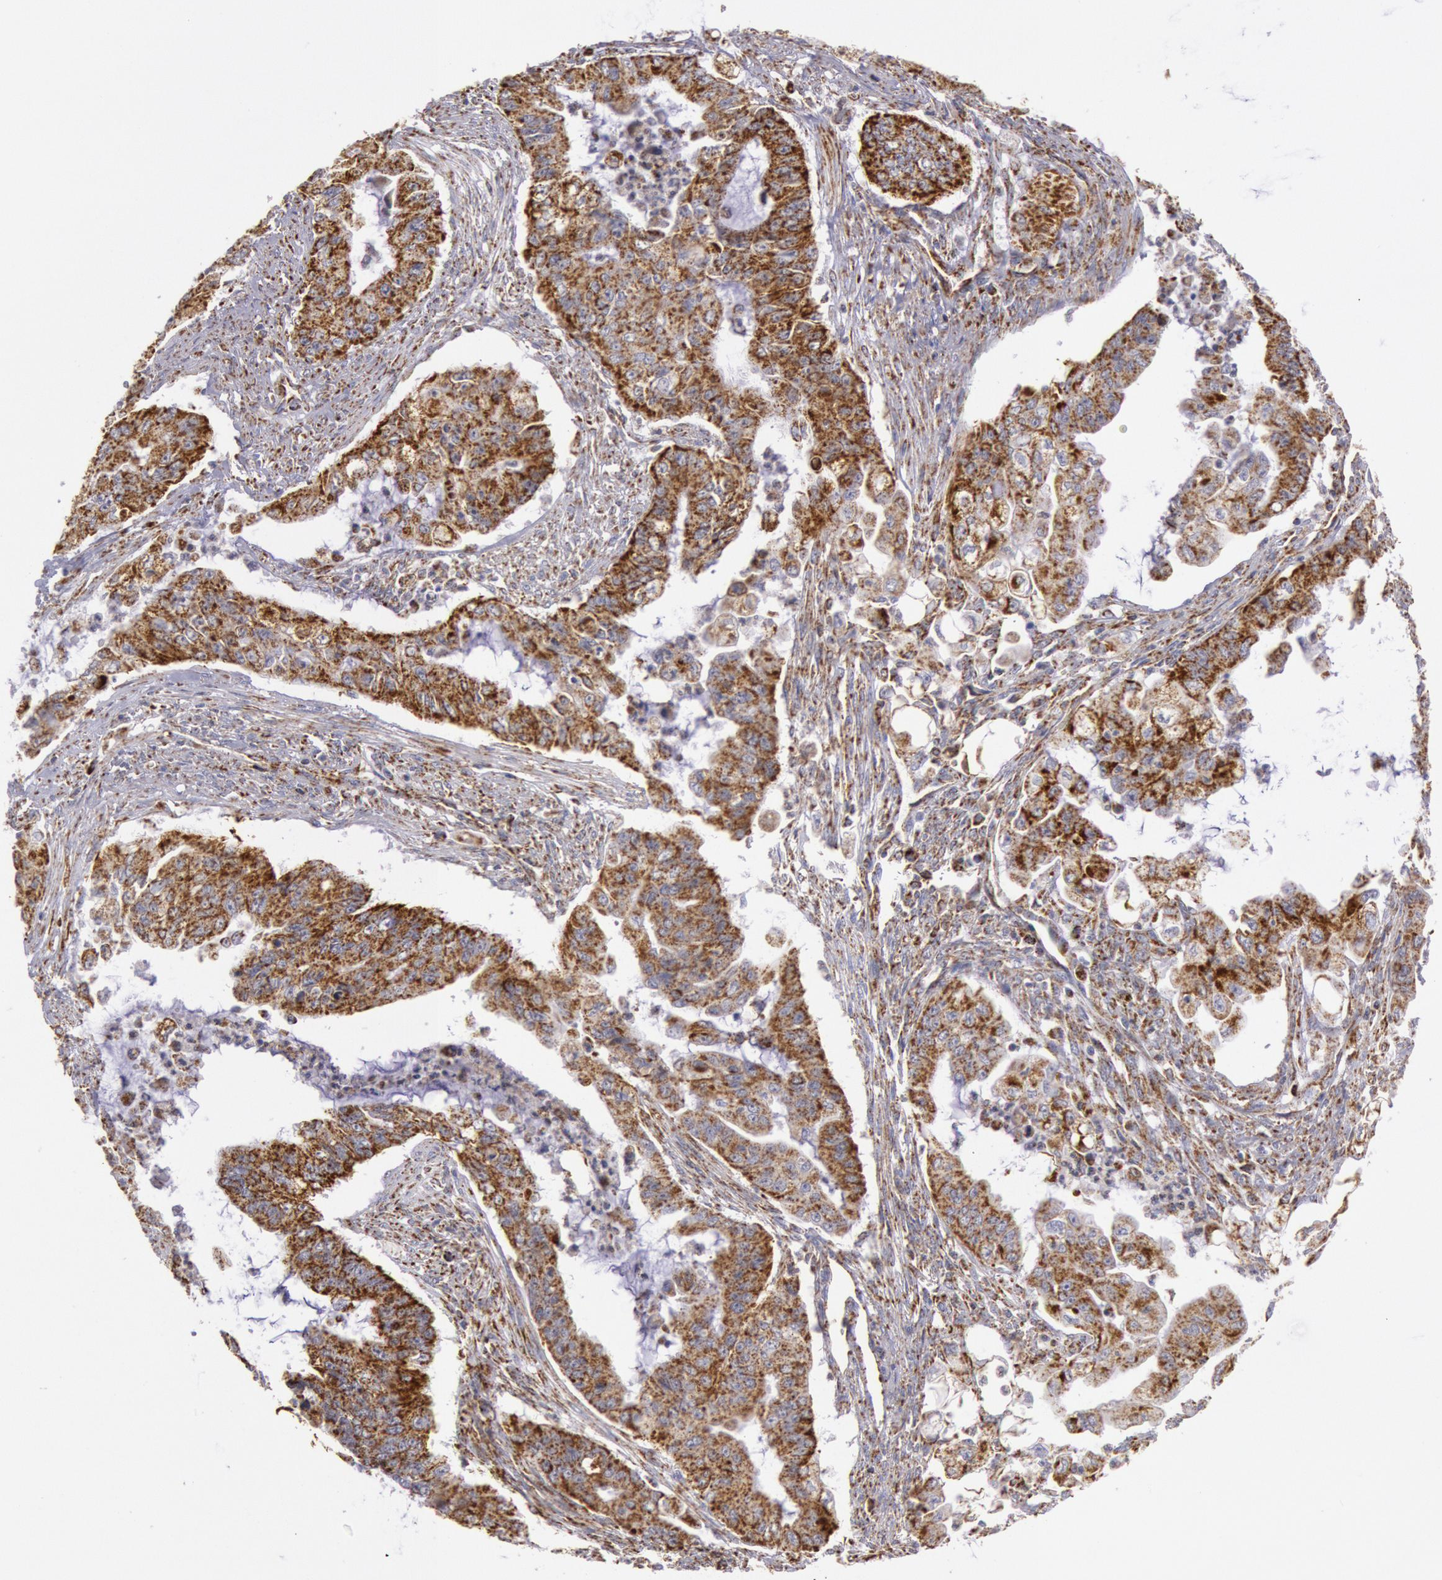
{"staining": {"intensity": "strong", "quantity": ">75%", "location": "cytoplasmic/membranous"}, "tissue": "endometrial cancer", "cell_type": "Tumor cells", "image_type": "cancer", "snomed": [{"axis": "morphology", "description": "Adenocarcinoma, NOS"}, {"axis": "topography", "description": "Endometrium"}], "caption": "Endometrial cancer stained with a brown dye reveals strong cytoplasmic/membranous positive positivity in approximately >75% of tumor cells.", "gene": "CYC1", "patient": {"sex": "female", "age": 75}}